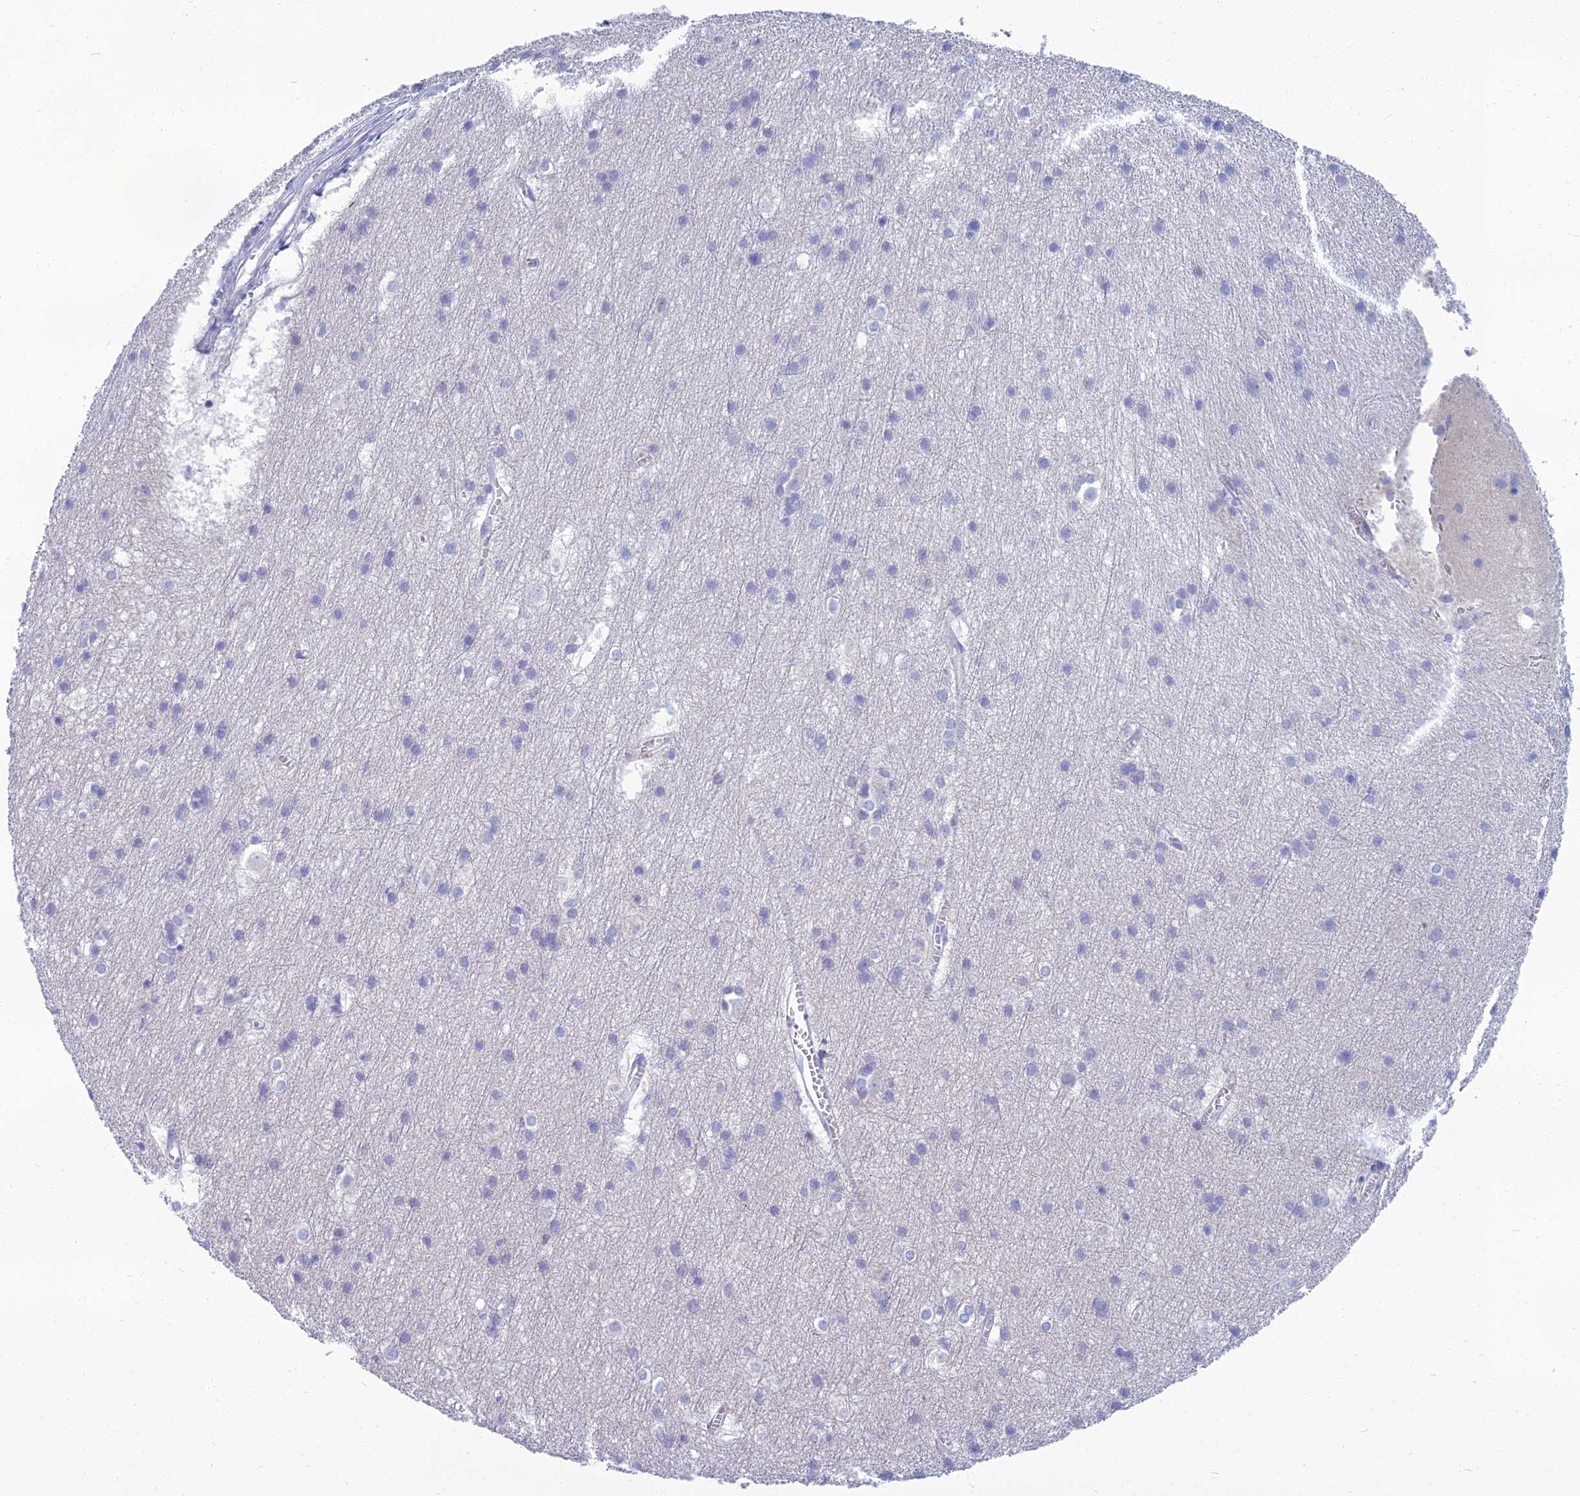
{"staining": {"intensity": "negative", "quantity": "none", "location": "none"}, "tissue": "cerebral cortex", "cell_type": "Endothelial cells", "image_type": "normal", "snomed": [{"axis": "morphology", "description": "Normal tissue, NOS"}, {"axis": "topography", "description": "Cerebral cortex"}], "caption": "Endothelial cells are negative for protein expression in normal human cerebral cortex. (Stains: DAB (3,3'-diaminobenzidine) immunohistochemistry (IHC) with hematoxylin counter stain, Microscopy: brightfield microscopy at high magnification).", "gene": "SPTLC3", "patient": {"sex": "male", "age": 54}}